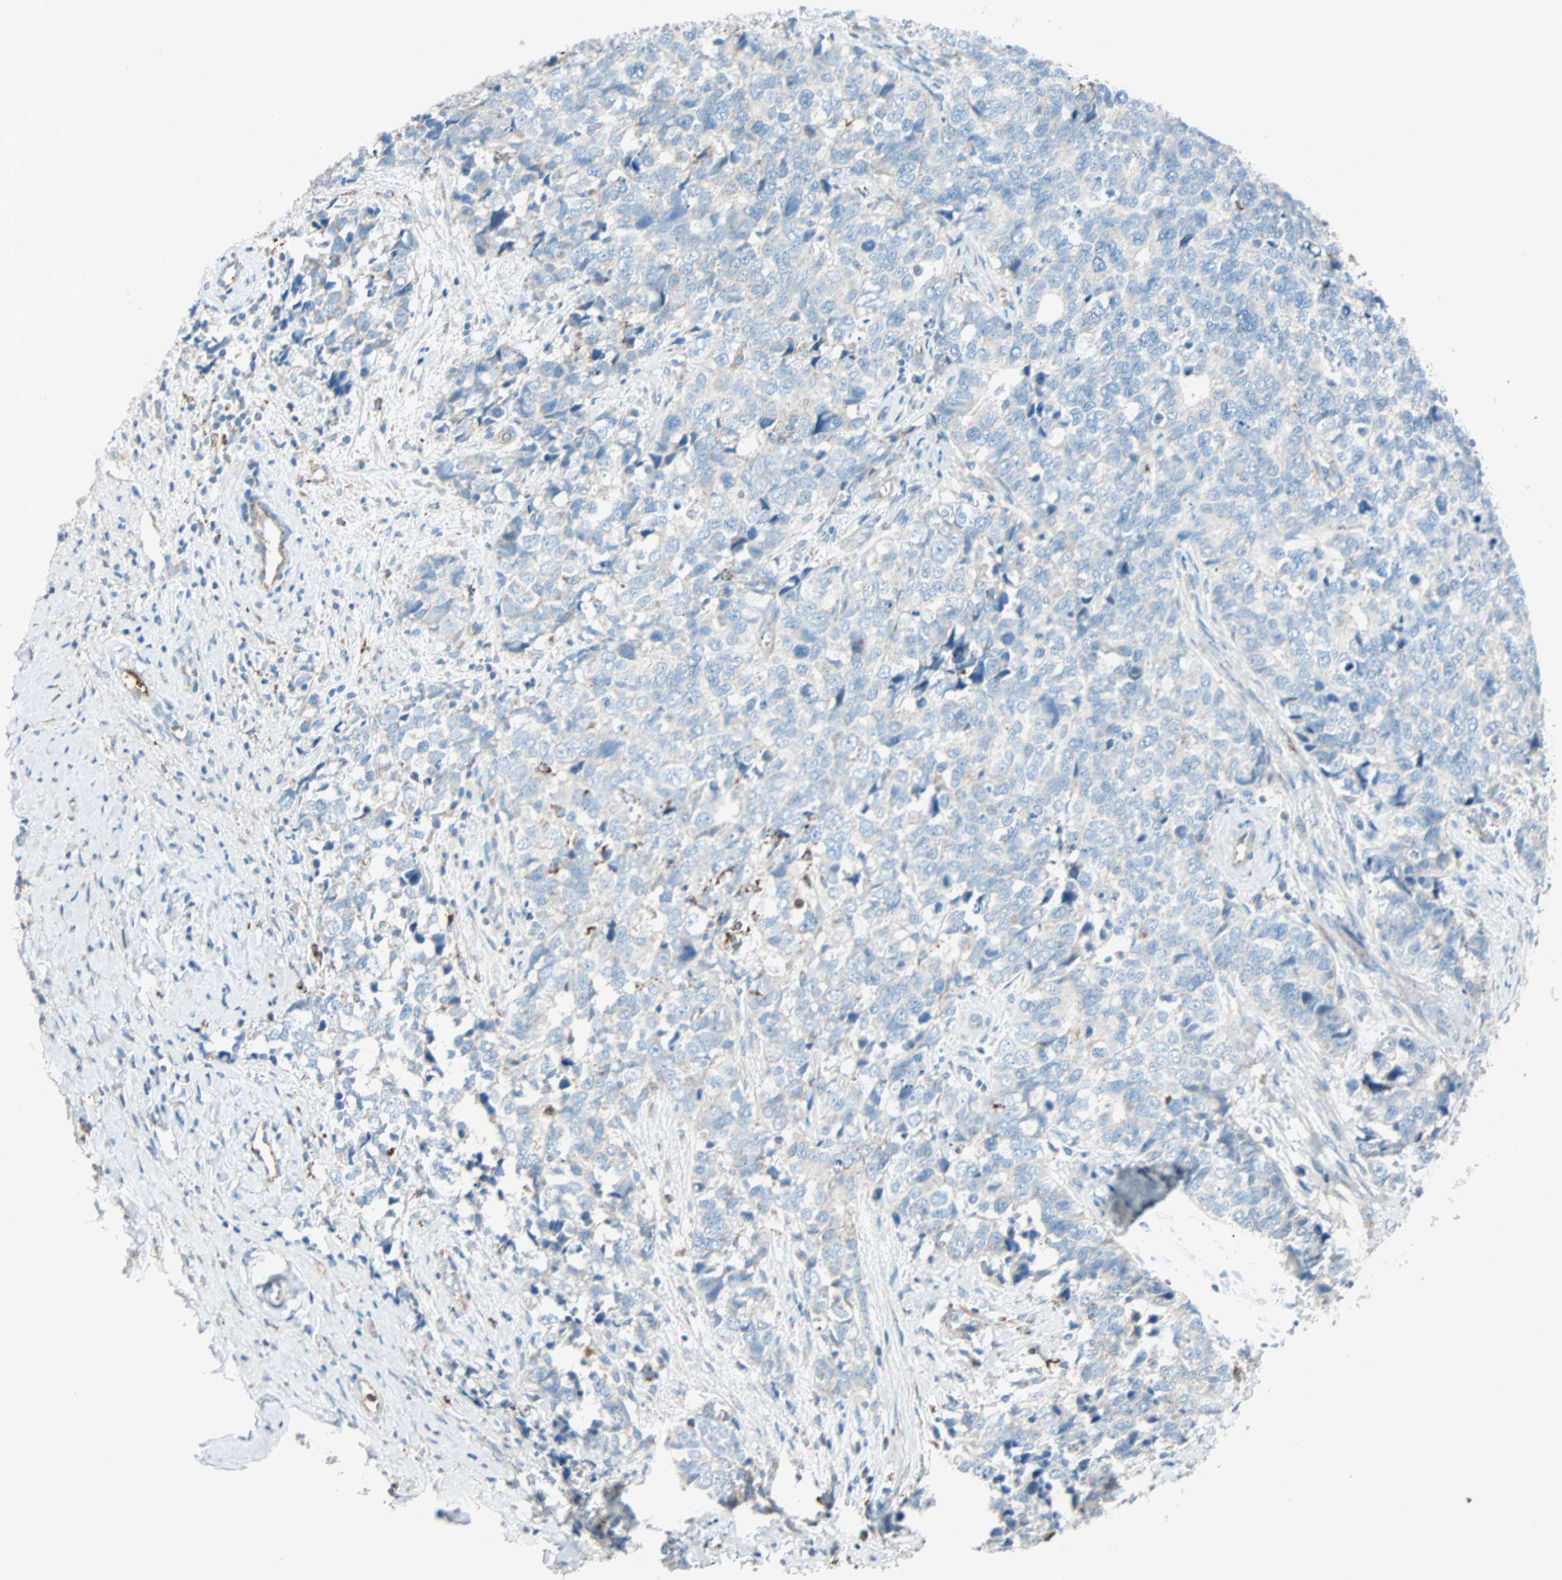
{"staining": {"intensity": "weak", "quantity": "25%-75%", "location": "cytoplasmic/membranous"}, "tissue": "cervical cancer", "cell_type": "Tumor cells", "image_type": "cancer", "snomed": [{"axis": "morphology", "description": "Squamous cell carcinoma, NOS"}, {"axis": "topography", "description": "Cervix"}], "caption": "Immunohistochemical staining of cervical squamous cell carcinoma displays weak cytoplasmic/membranous protein positivity in about 25%-75% of tumor cells. The staining was performed using DAB (3,3'-diaminobenzidine), with brown indicating positive protein expression. Nuclei are stained blue with hematoxylin.", "gene": "LY6G6F", "patient": {"sex": "female", "age": 63}}